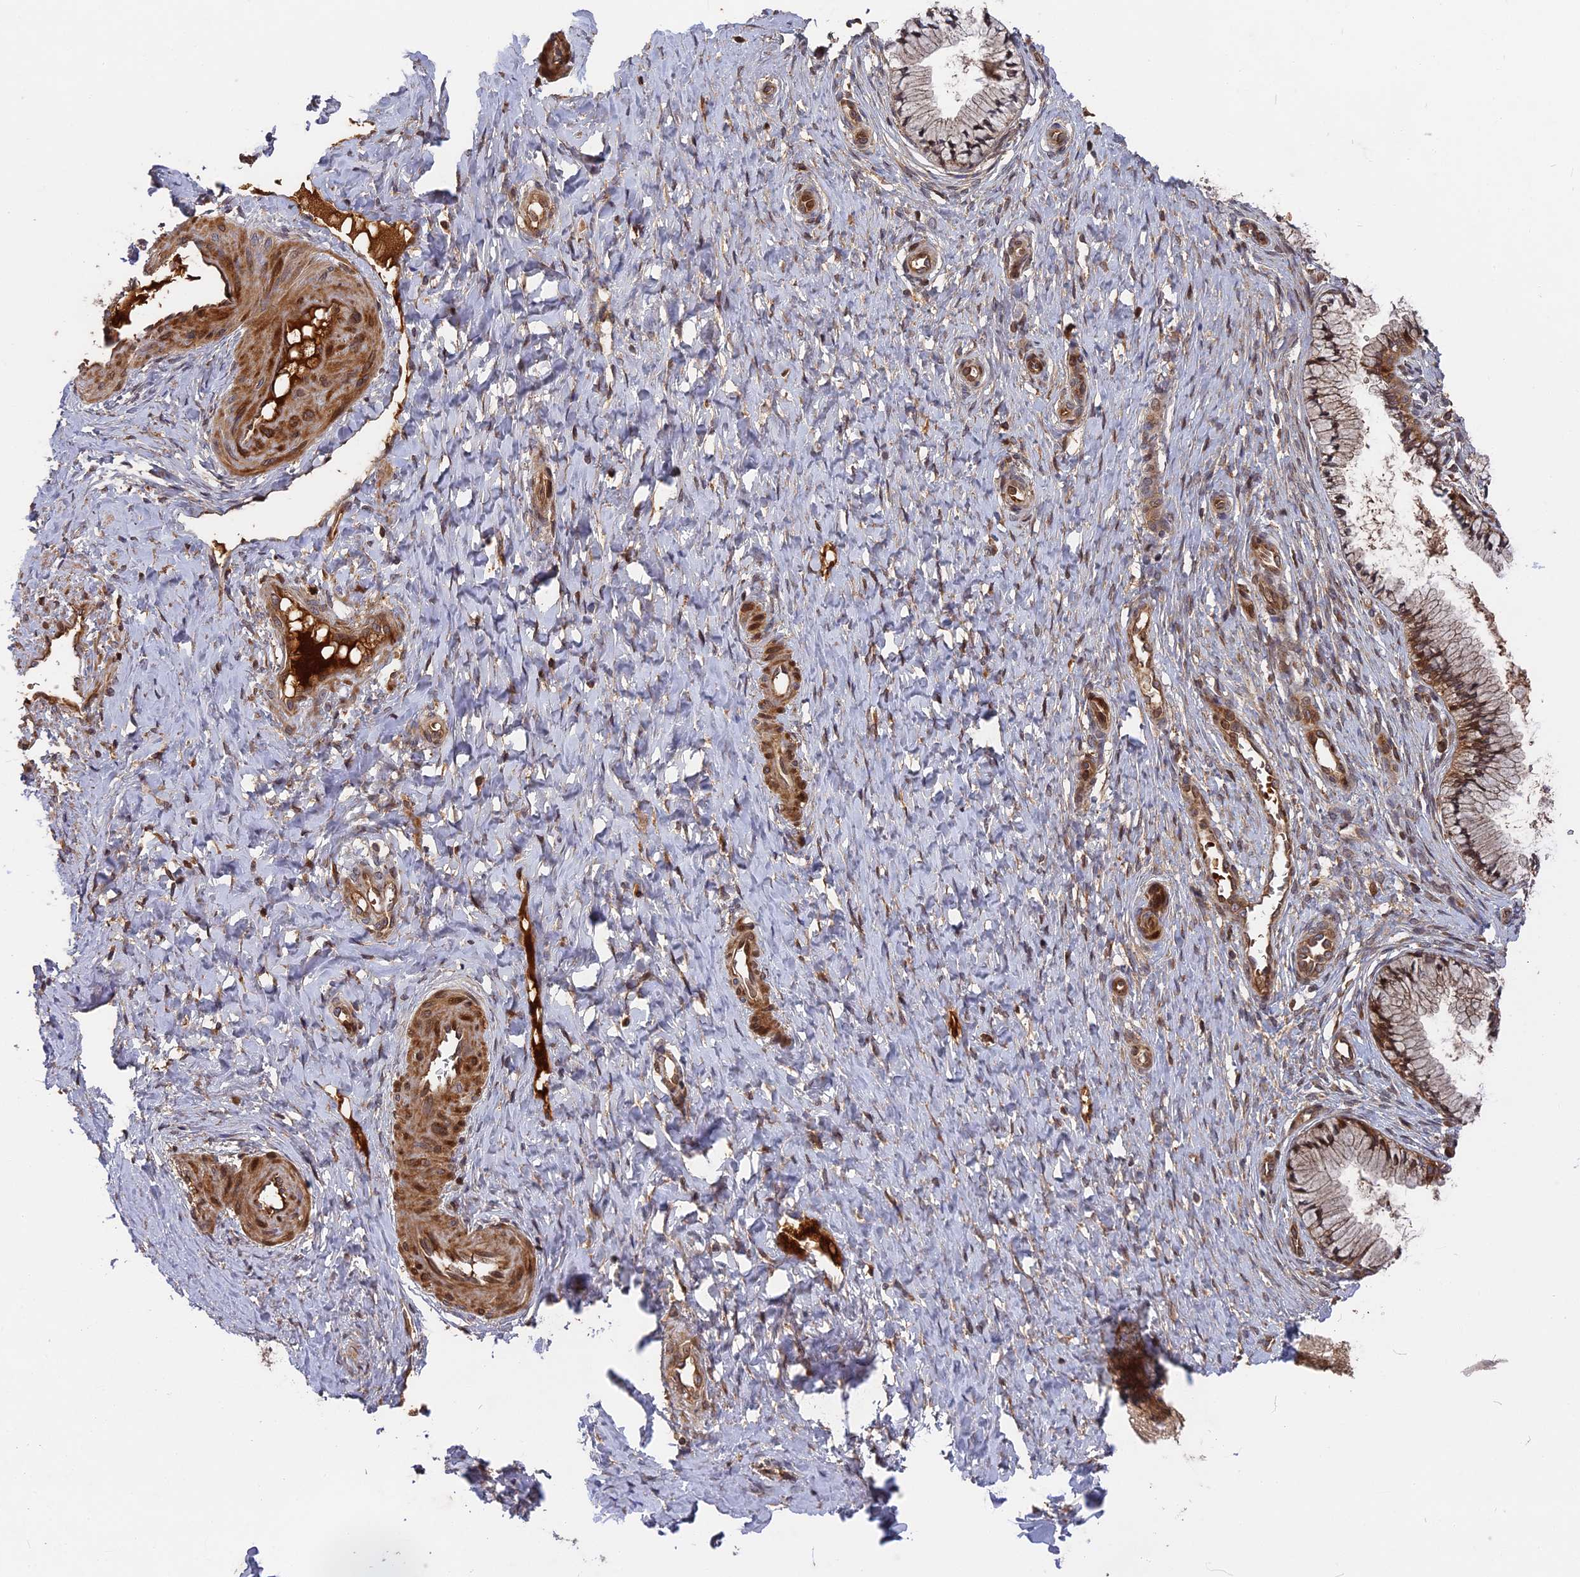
{"staining": {"intensity": "moderate", "quantity": ">75%", "location": "cytoplasmic/membranous"}, "tissue": "cervix", "cell_type": "Glandular cells", "image_type": "normal", "snomed": [{"axis": "morphology", "description": "Normal tissue, NOS"}, {"axis": "topography", "description": "Cervix"}], "caption": "This image exhibits immunohistochemistry (IHC) staining of benign cervix, with medium moderate cytoplasmic/membranous staining in about >75% of glandular cells.", "gene": "TMUB2", "patient": {"sex": "female", "age": 36}}